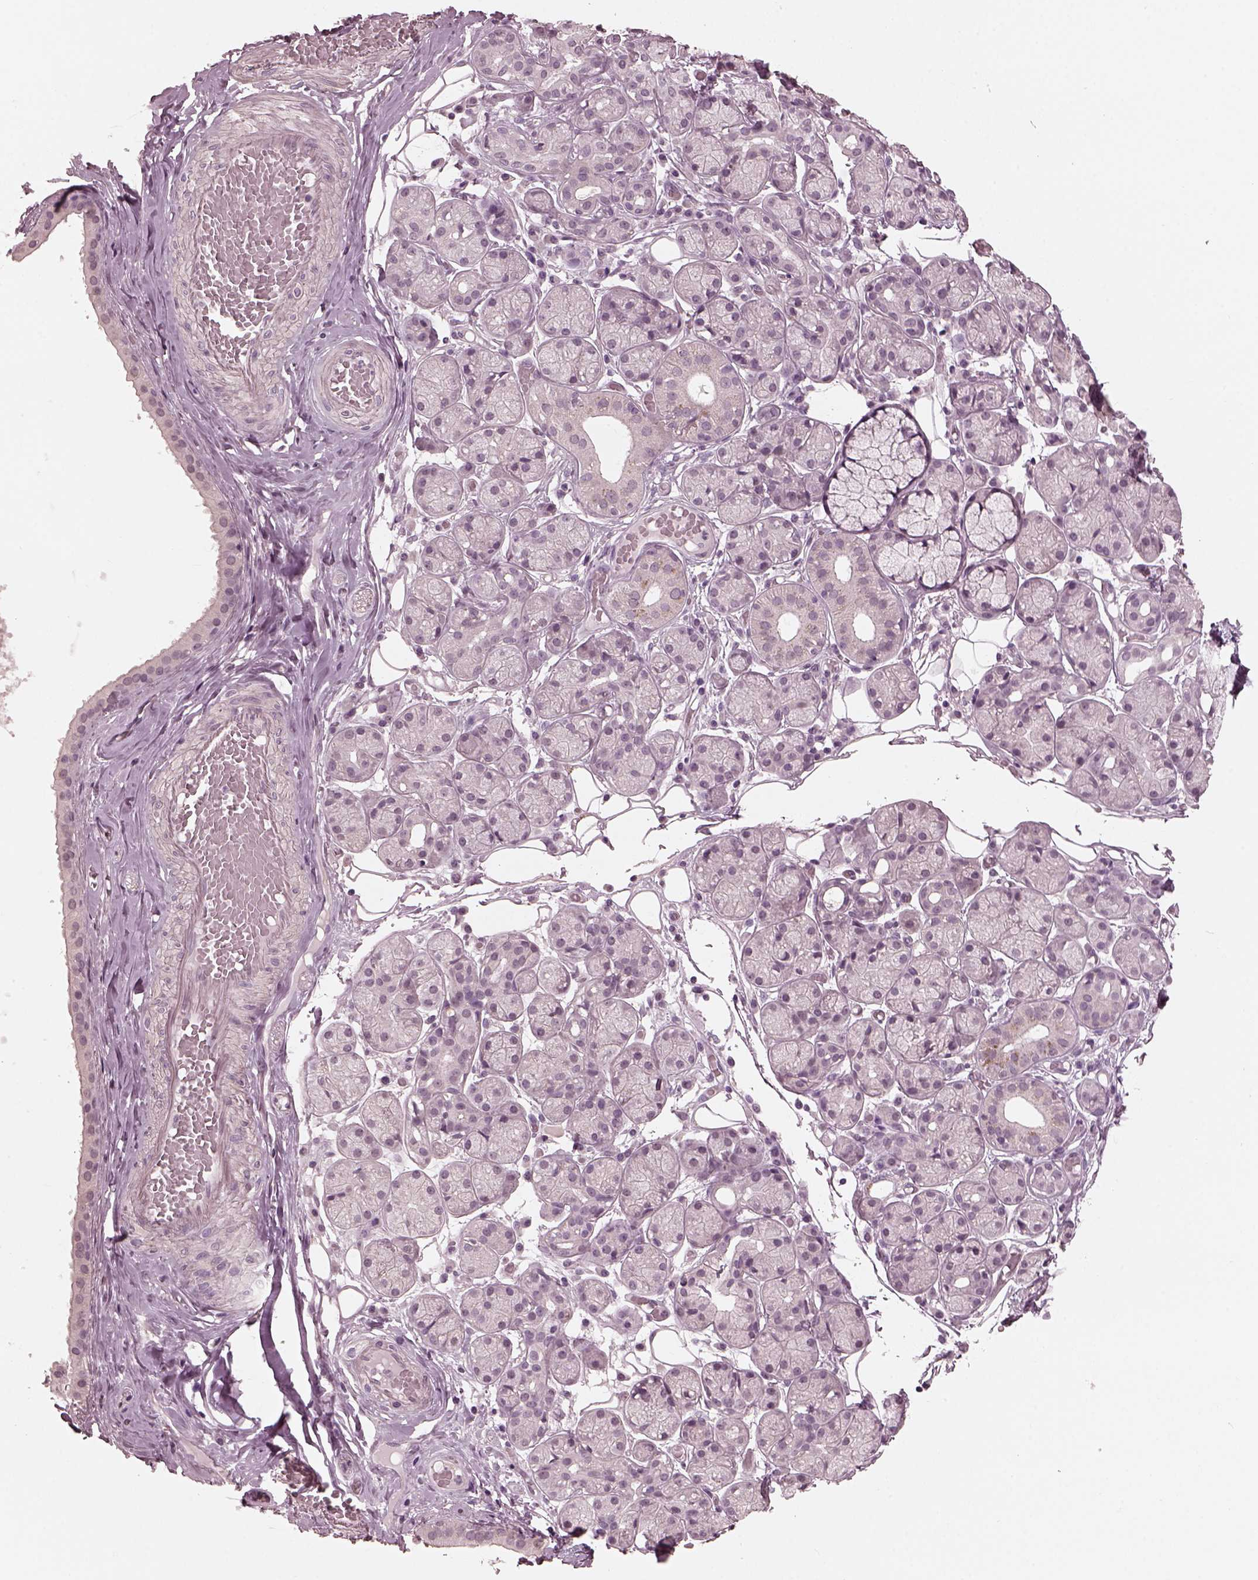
{"staining": {"intensity": "negative", "quantity": "none", "location": "none"}, "tissue": "salivary gland", "cell_type": "Glandular cells", "image_type": "normal", "snomed": [{"axis": "morphology", "description": "Normal tissue, NOS"}, {"axis": "topography", "description": "Salivary gland"}, {"axis": "topography", "description": "Peripheral nerve tissue"}], "caption": "An image of salivary gland stained for a protein exhibits no brown staining in glandular cells. (DAB (3,3'-diaminobenzidine) immunohistochemistry (IHC) with hematoxylin counter stain).", "gene": "OPTC", "patient": {"sex": "male", "age": 71}}